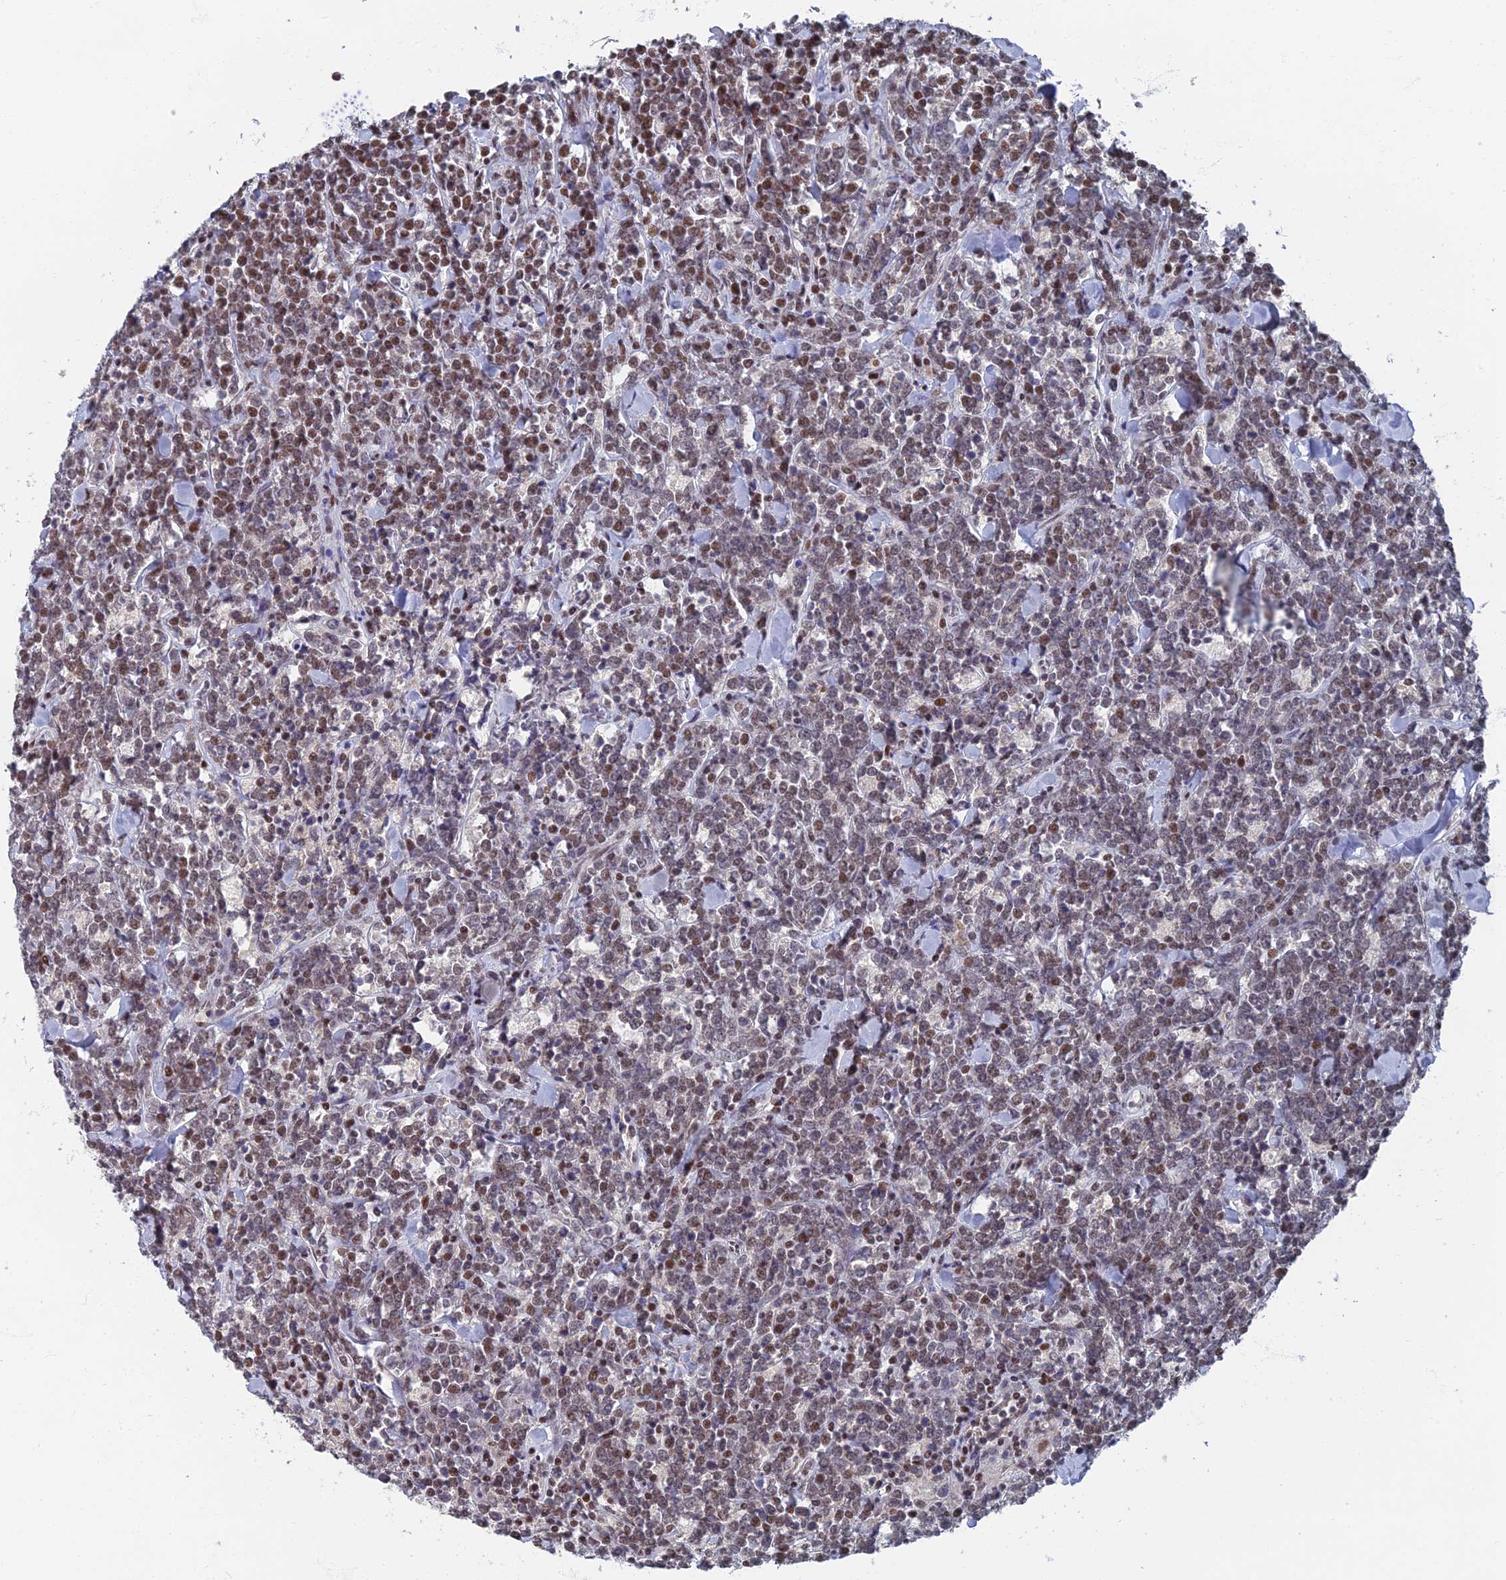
{"staining": {"intensity": "moderate", "quantity": "25%-75%", "location": "nuclear"}, "tissue": "lymphoma", "cell_type": "Tumor cells", "image_type": "cancer", "snomed": [{"axis": "morphology", "description": "Malignant lymphoma, non-Hodgkin's type, High grade"}, {"axis": "topography", "description": "Small intestine"}], "caption": "Brown immunohistochemical staining in lymphoma reveals moderate nuclear positivity in approximately 25%-75% of tumor cells. Immunohistochemistry stains the protein of interest in brown and the nuclei are stained blue.", "gene": "TAF13", "patient": {"sex": "male", "age": 8}}